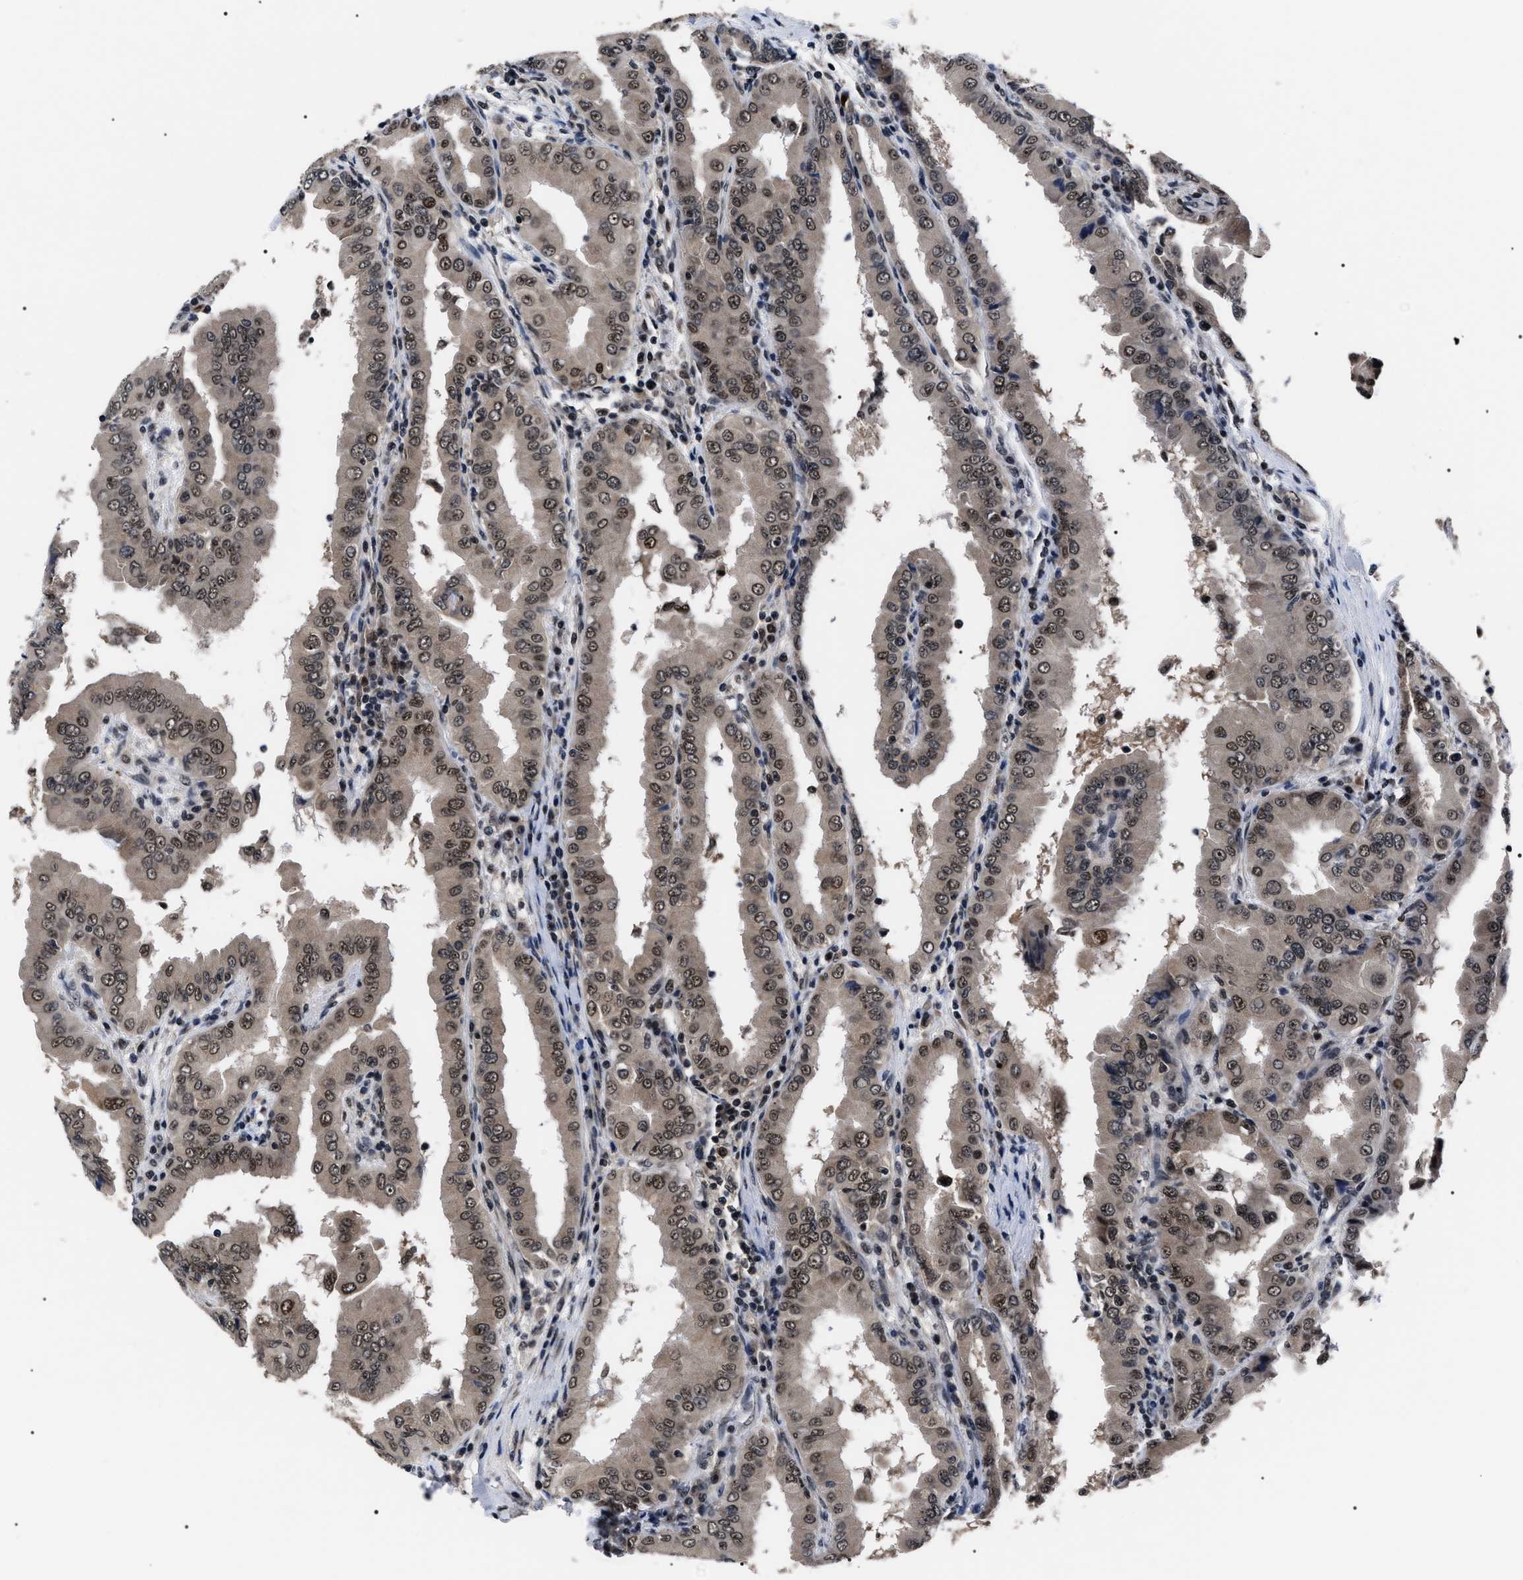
{"staining": {"intensity": "weak", "quantity": ">75%", "location": "nuclear"}, "tissue": "thyroid cancer", "cell_type": "Tumor cells", "image_type": "cancer", "snomed": [{"axis": "morphology", "description": "Papillary adenocarcinoma, NOS"}, {"axis": "topography", "description": "Thyroid gland"}], "caption": "Thyroid cancer (papillary adenocarcinoma) stained with immunohistochemistry exhibits weak nuclear positivity in about >75% of tumor cells.", "gene": "CSNK2A1", "patient": {"sex": "male", "age": 33}}